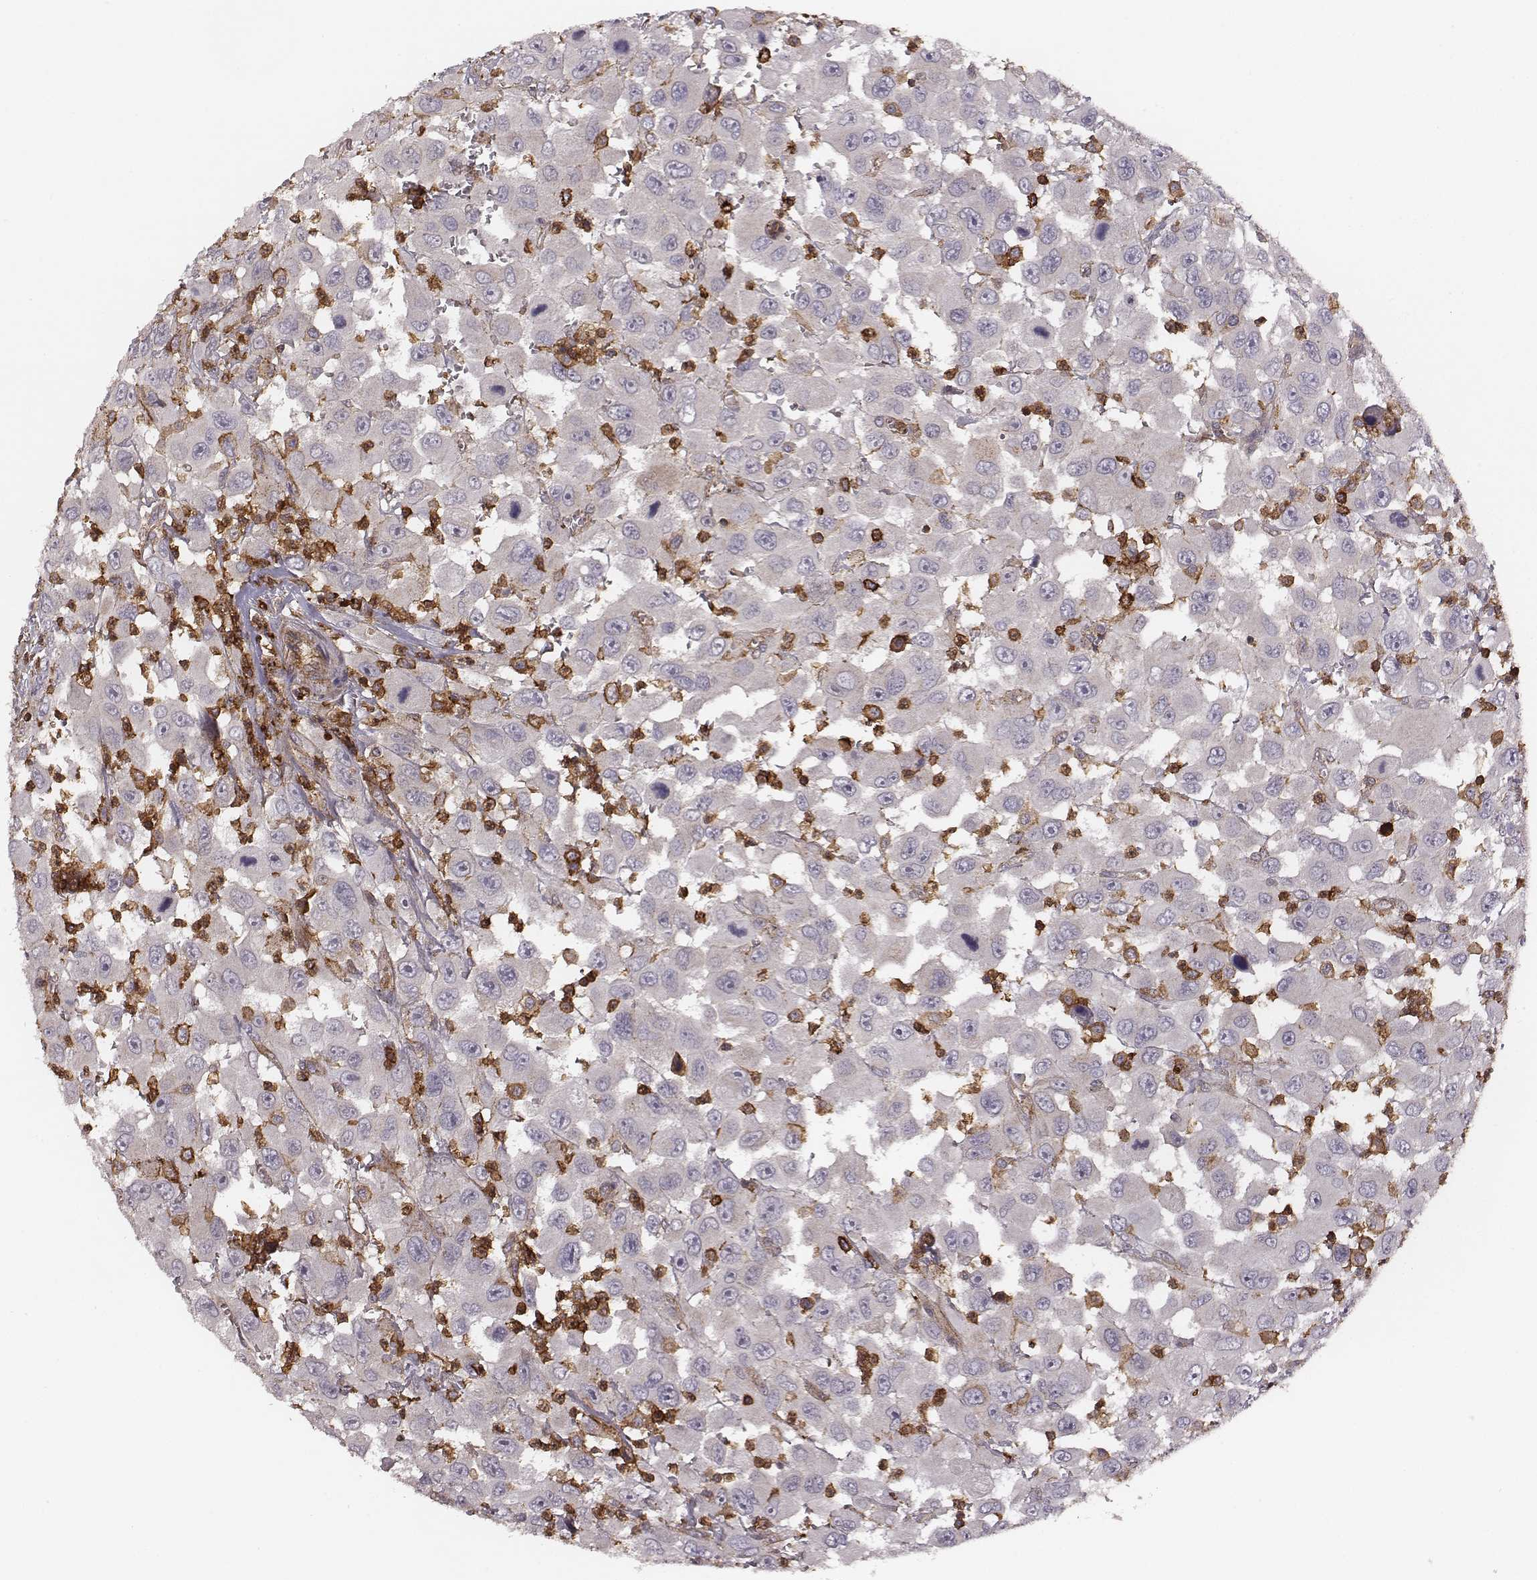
{"staining": {"intensity": "negative", "quantity": "none", "location": "none"}, "tissue": "head and neck cancer", "cell_type": "Tumor cells", "image_type": "cancer", "snomed": [{"axis": "morphology", "description": "Squamous cell carcinoma, NOS"}, {"axis": "morphology", "description": "Squamous cell carcinoma, metastatic, NOS"}, {"axis": "topography", "description": "Oral tissue"}, {"axis": "topography", "description": "Head-Neck"}], "caption": "An immunohistochemistry (IHC) photomicrograph of head and neck cancer (metastatic squamous cell carcinoma) is shown. There is no staining in tumor cells of head and neck cancer (metastatic squamous cell carcinoma).", "gene": "ZYX", "patient": {"sex": "female", "age": 85}}